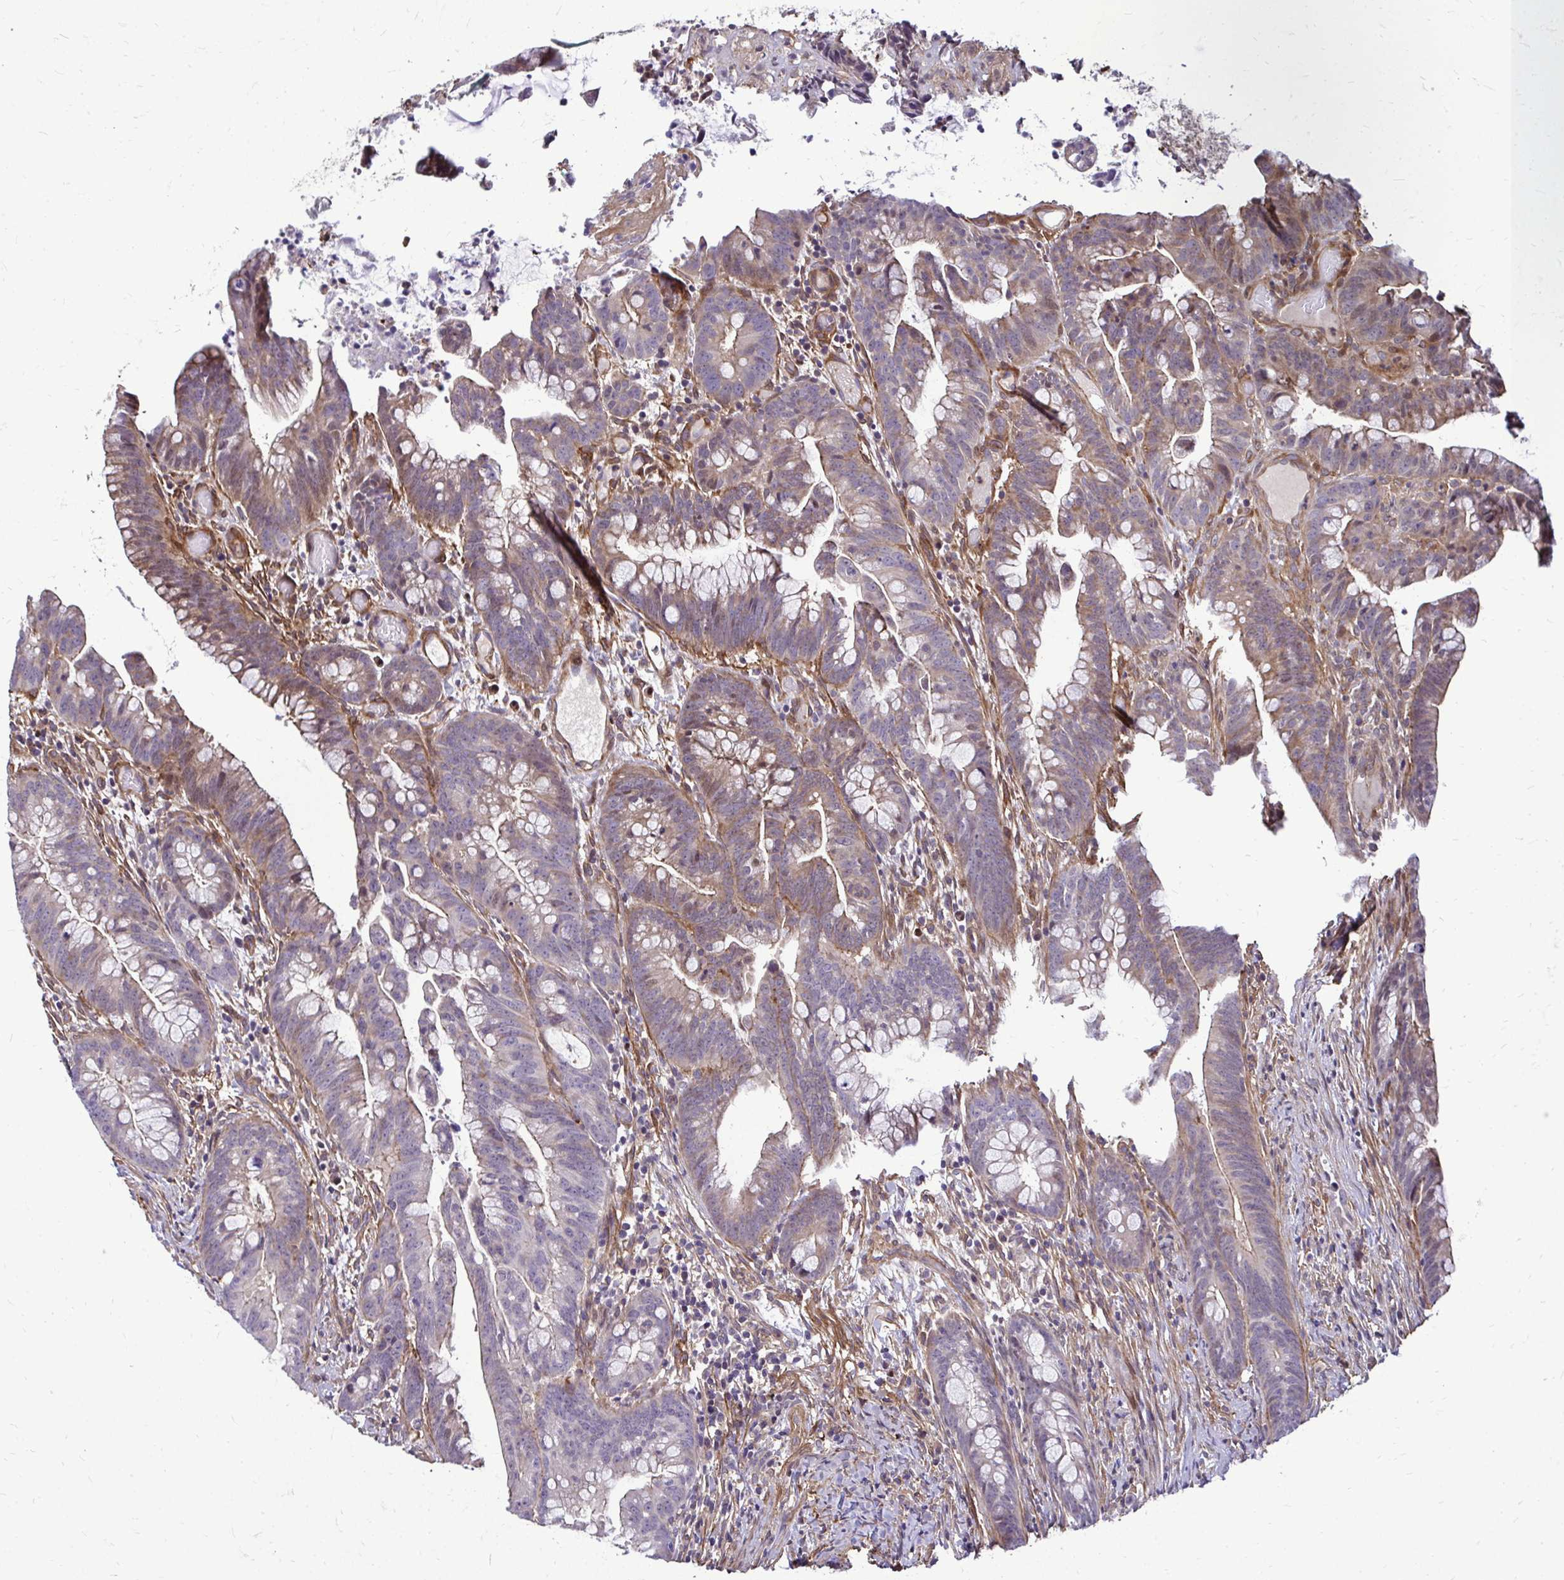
{"staining": {"intensity": "weak", "quantity": "25%-75%", "location": "cytoplasmic/membranous"}, "tissue": "colorectal cancer", "cell_type": "Tumor cells", "image_type": "cancer", "snomed": [{"axis": "morphology", "description": "Adenocarcinoma, NOS"}, {"axis": "topography", "description": "Colon"}], "caption": "Tumor cells reveal low levels of weak cytoplasmic/membranous positivity in approximately 25%-75% of cells in adenocarcinoma (colorectal).", "gene": "TRIP6", "patient": {"sex": "male", "age": 62}}